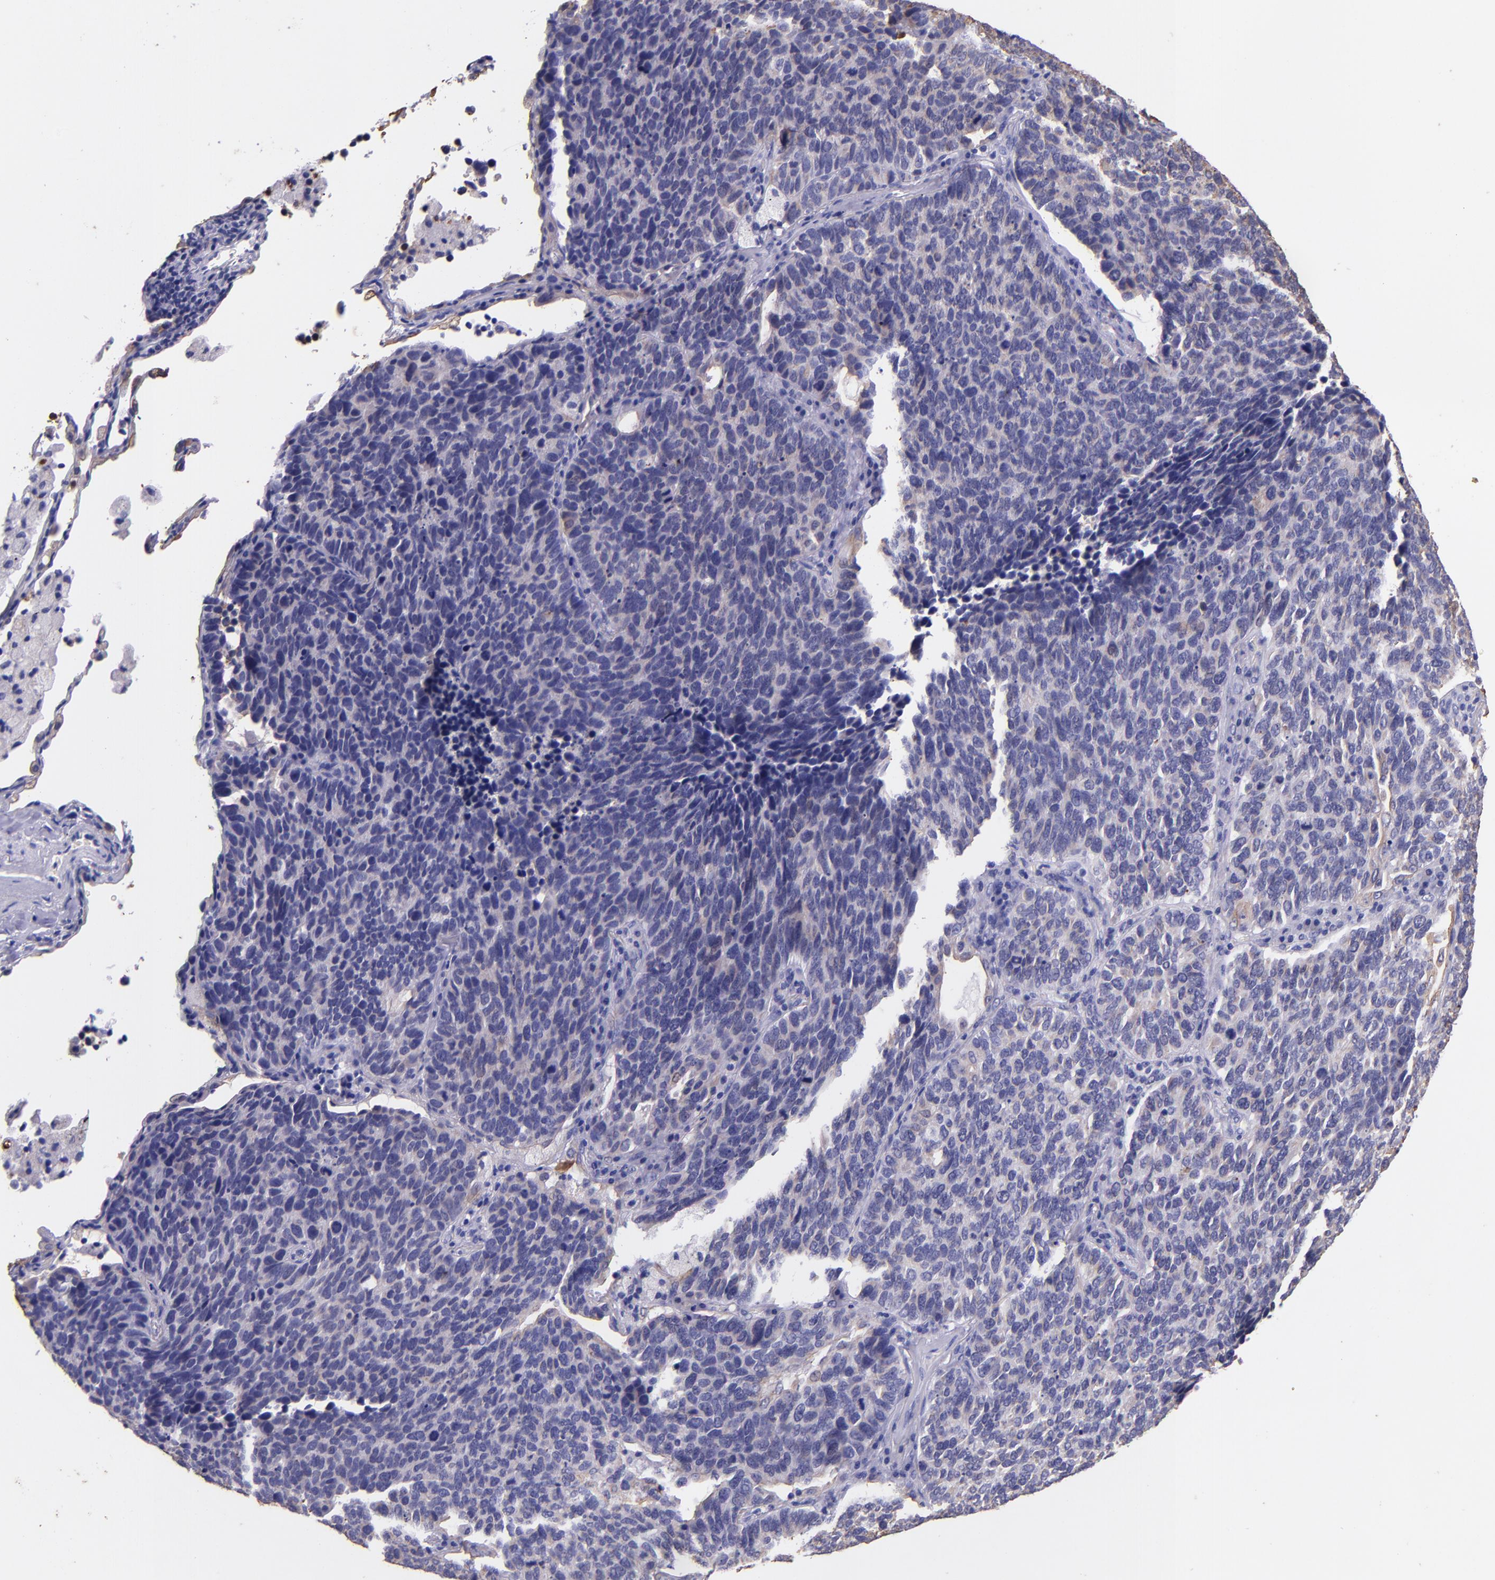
{"staining": {"intensity": "negative", "quantity": "none", "location": "none"}, "tissue": "lung cancer", "cell_type": "Tumor cells", "image_type": "cancer", "snomed": [{"axis": "morphology", "description": "Neoplasm, malignant, NOS"}, {"axis": "topography", "description": "Lung"}], "caption": "The micrograph displays no significant staining in tumor cells of lung cancer (malignant neoplasm).", "gene": "KRT4", "patient": {"sex": "female", "age": 75}}